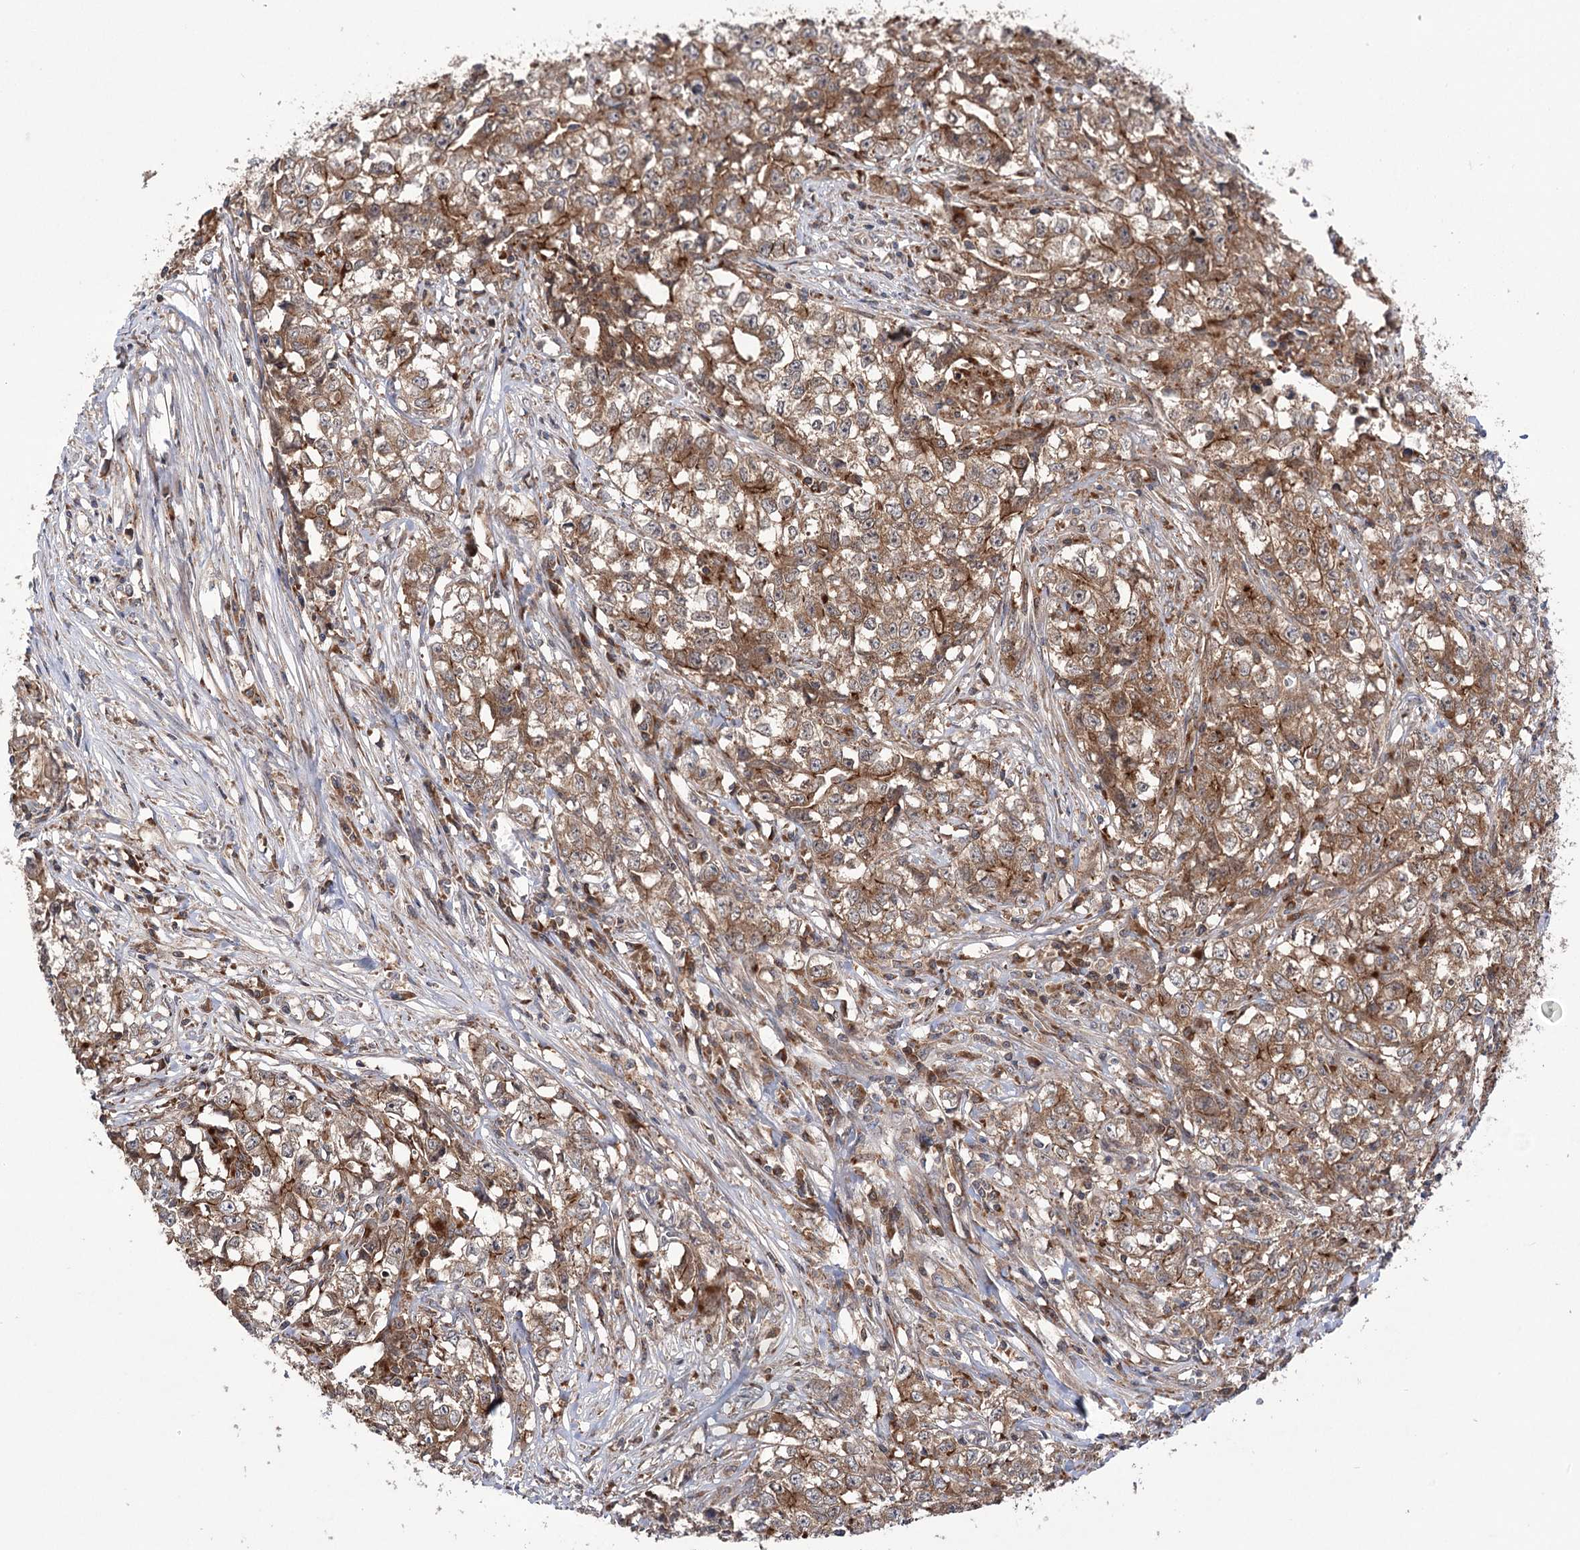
{"staining": {"intensity": "moderate", "quantity": ">75%", "location": "cytoplasmic/membranous"}, "tissue": "testis cancer", "cell_type": "Tumor cells", "image_type": "cancer", "snomed": [{"axis": "morphology", "description": "Seminoma, NOS"}, {"axis": "morphology", "description": "Carcinoma, Embryonal, NOS"}, {"axis": "topography", "description": "Testis"}], "caption": "Moderate cytoplasmic/membranous staining is seen in approximately >75% of tumor cells in testis seminoma. The staining is performed using DAB brown chromogen to label protein expression. The nuclei are counter-stained blue using hematoxylin.", "gene": "VPS37B", "patient": {"sex": "male", "age": 43}}